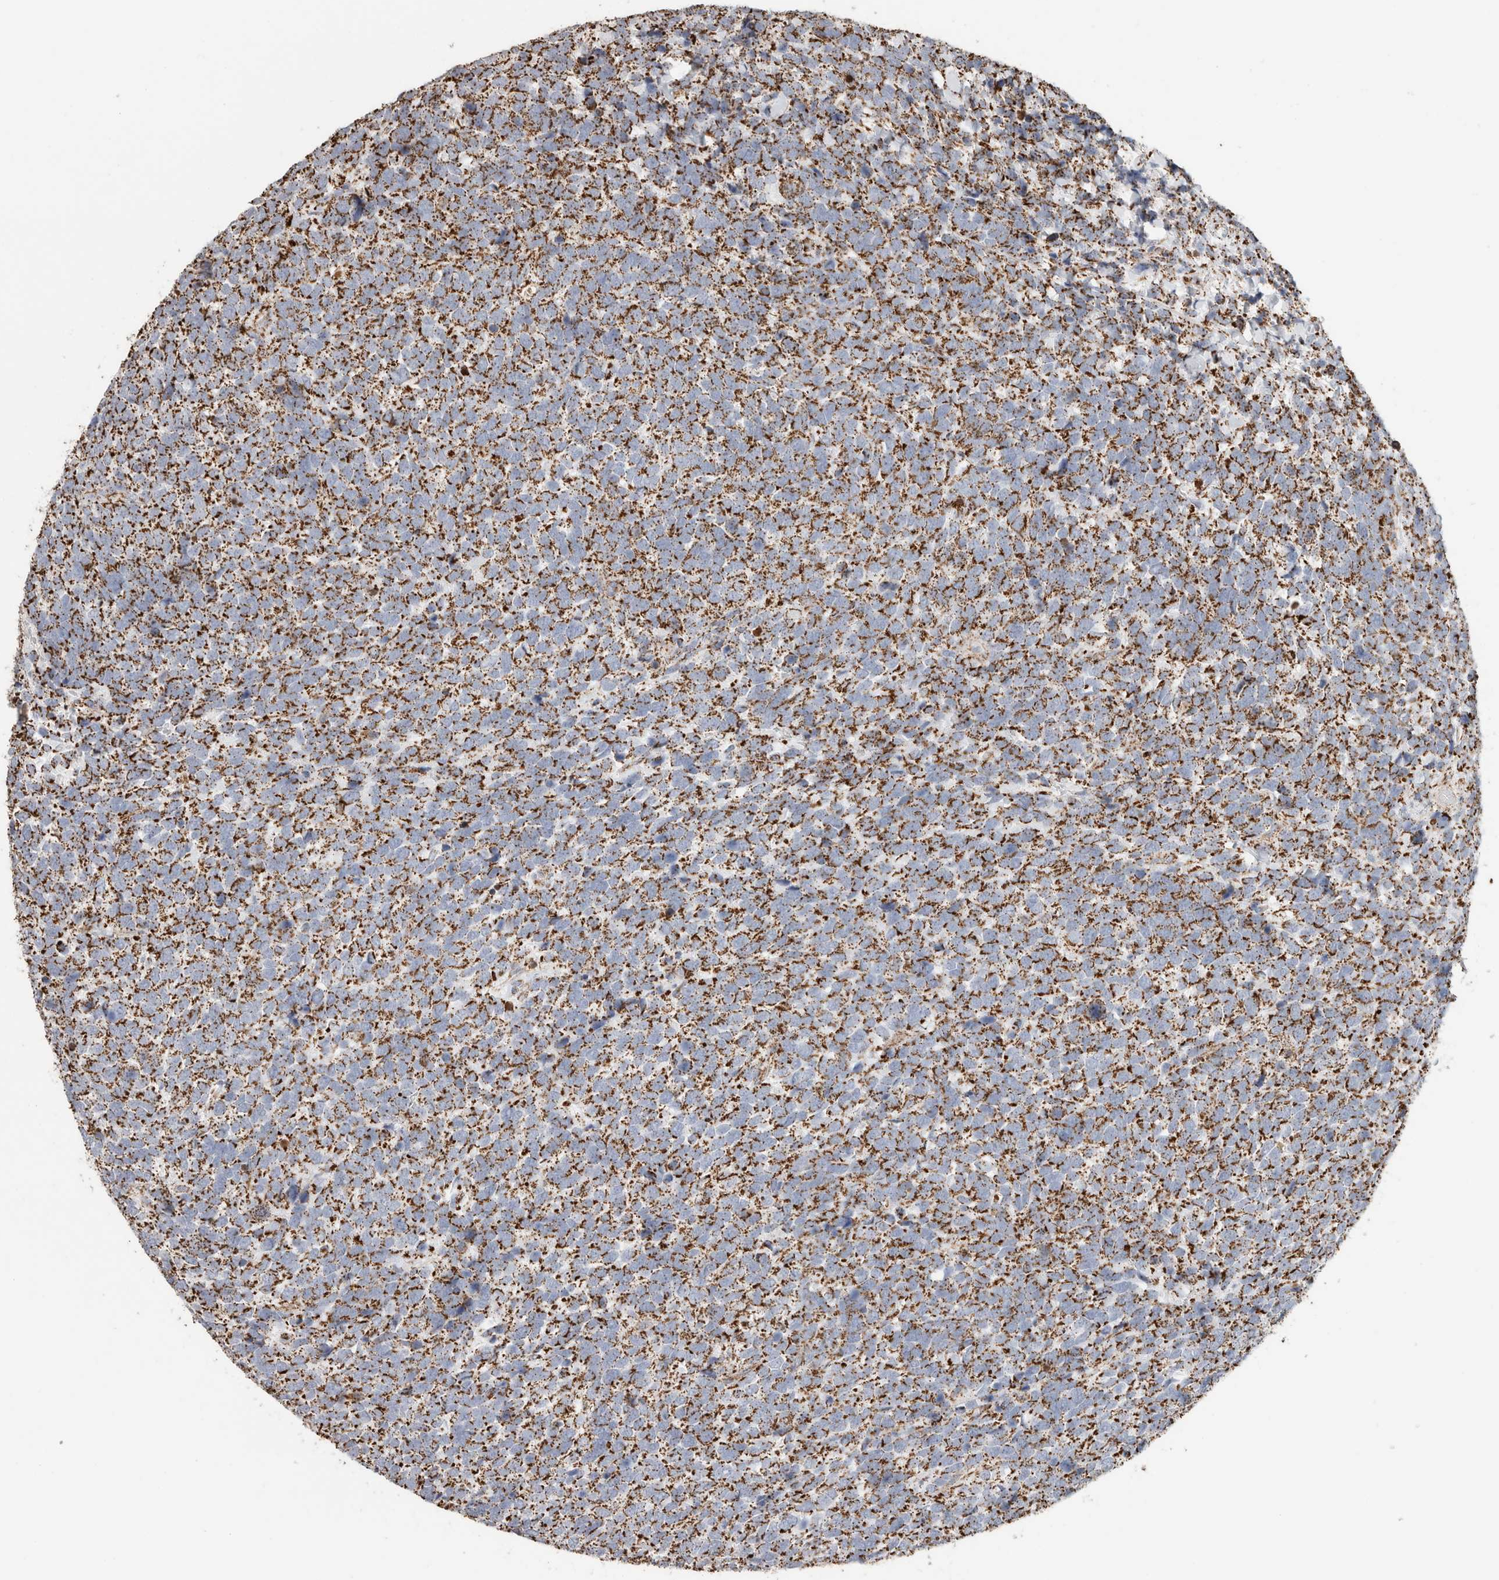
{"staining": {"intensity": "moderate", "quantity": ">75%", "location": "cytoplasmic/membranous"}, "tissue": "urothelial cancer", "cell_type": "Tumor cells", "image_type": "cancer", "snomed": [{"axis": "morphology", "description": "Urothelial carcinoma, High grade"}, {"axis": "topography", "description": "Urinary bladder"}], "caption": "A medium amount of moderate cytoplasmic/membranous staining is identified in approximately >75% of tumor cells in urothelial carcinoma (high-grade) tissue. The staining was performed using DAB to visualize the protein expression in brown, while the nuclei were stained in blue with hematoxylin (Magnification: 20x).", "gene": "C1QBP", "patient": {"sex": "female", "age": 82}}